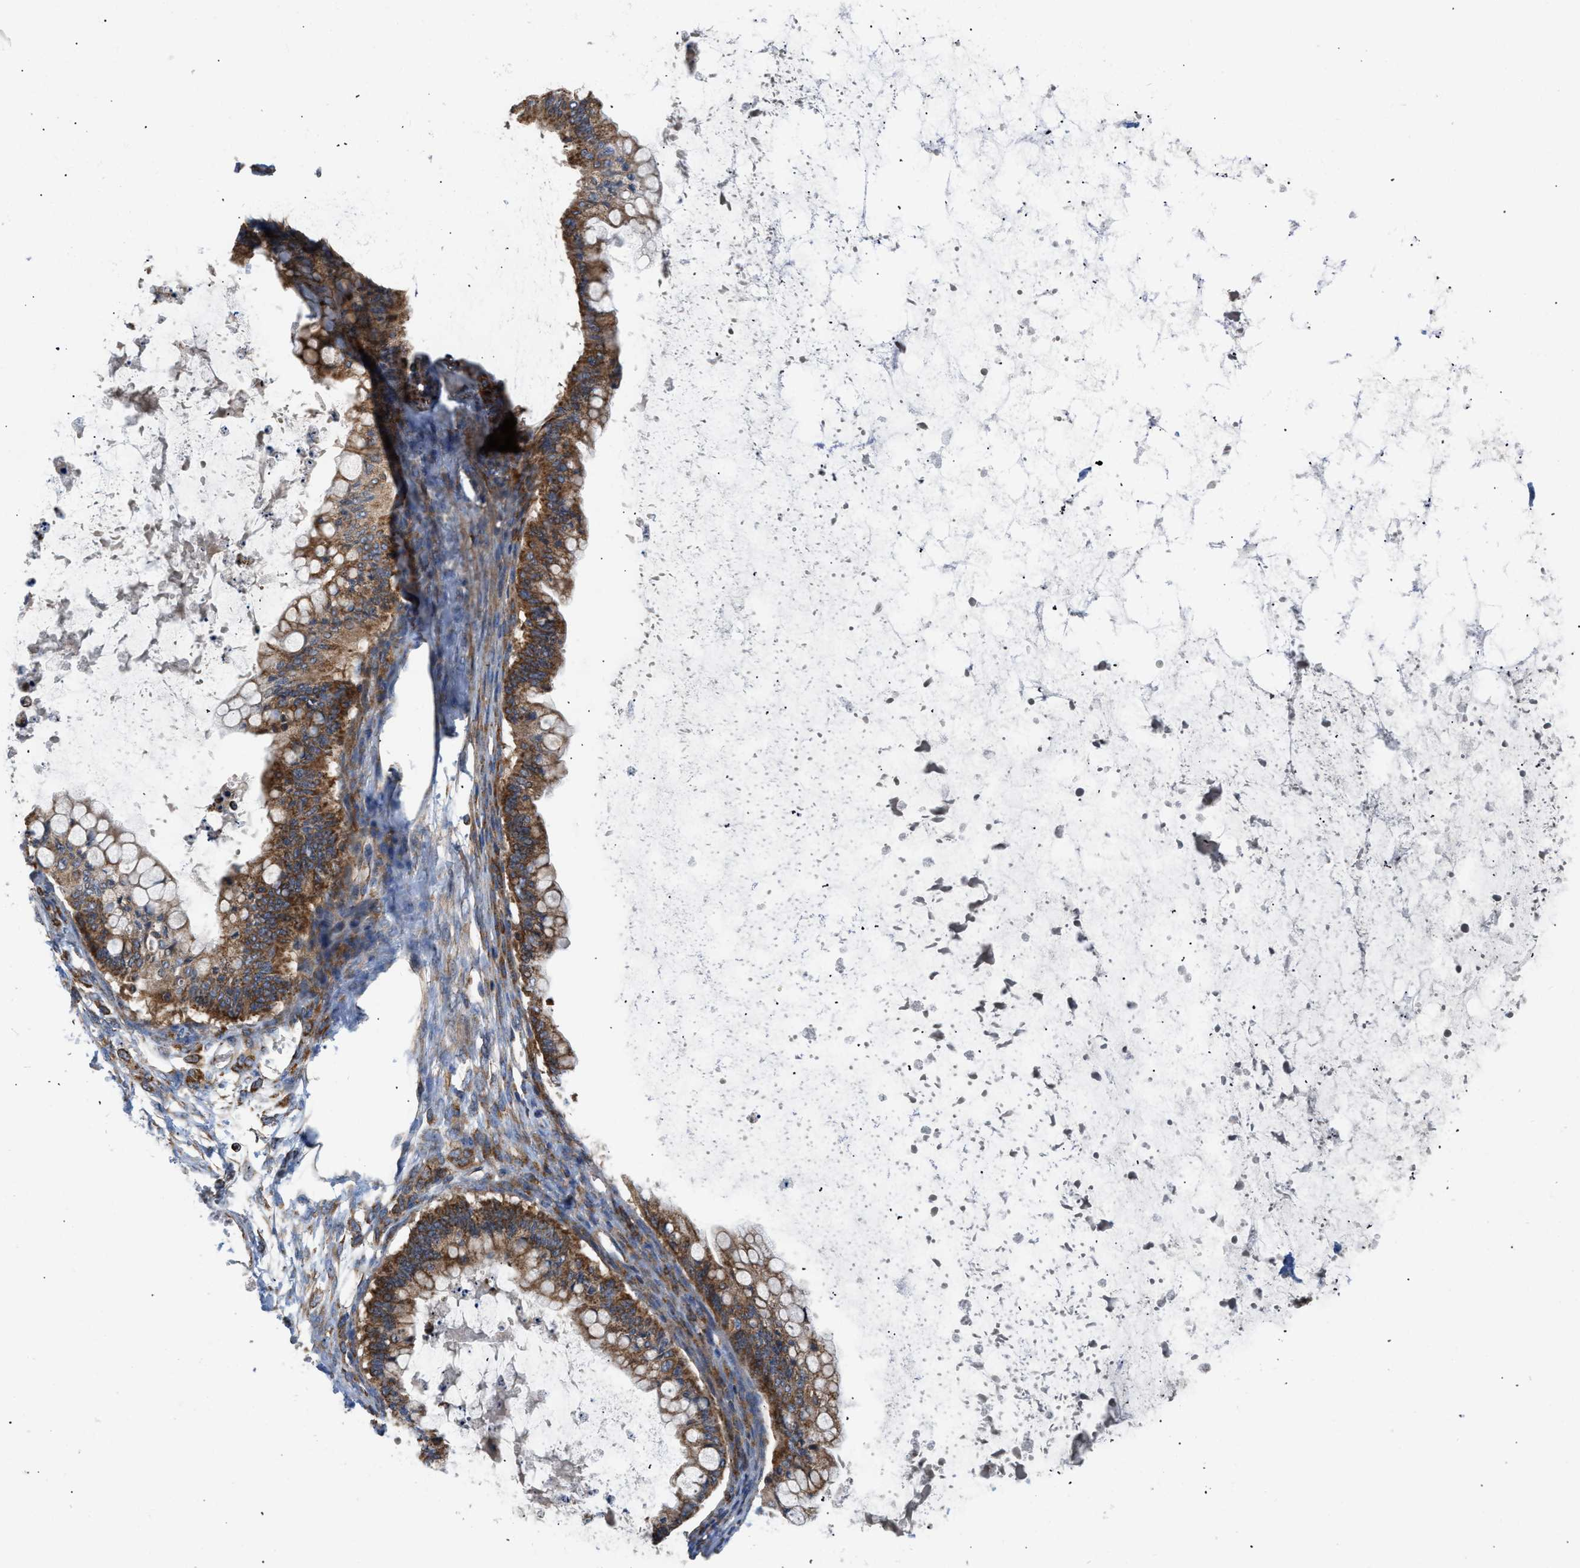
{"staining": {"intensity": "moderate", "quantity": ">75%", "location": "cytoplasmic/membranous"}, "tissue": "ovarian cancer", "cell_type": "Tumor cells", "image_type": "cancer", "snomed": [{"axis": "morphology", "description": "Cystadenocarcinoma, mucinous, NOS"}, {"axis": "topography", "description": "Ovary"}], "caption": "A photomicrograph showing moderate cytoplasmic/membranous staining in about >75% of tumor cells in mucinous cystadenocarcinoma (ovarian), as visualized by brown immunohistochemical staining.", "gene": "OPTN", "patient": {"sex": "female", "age": 57}}